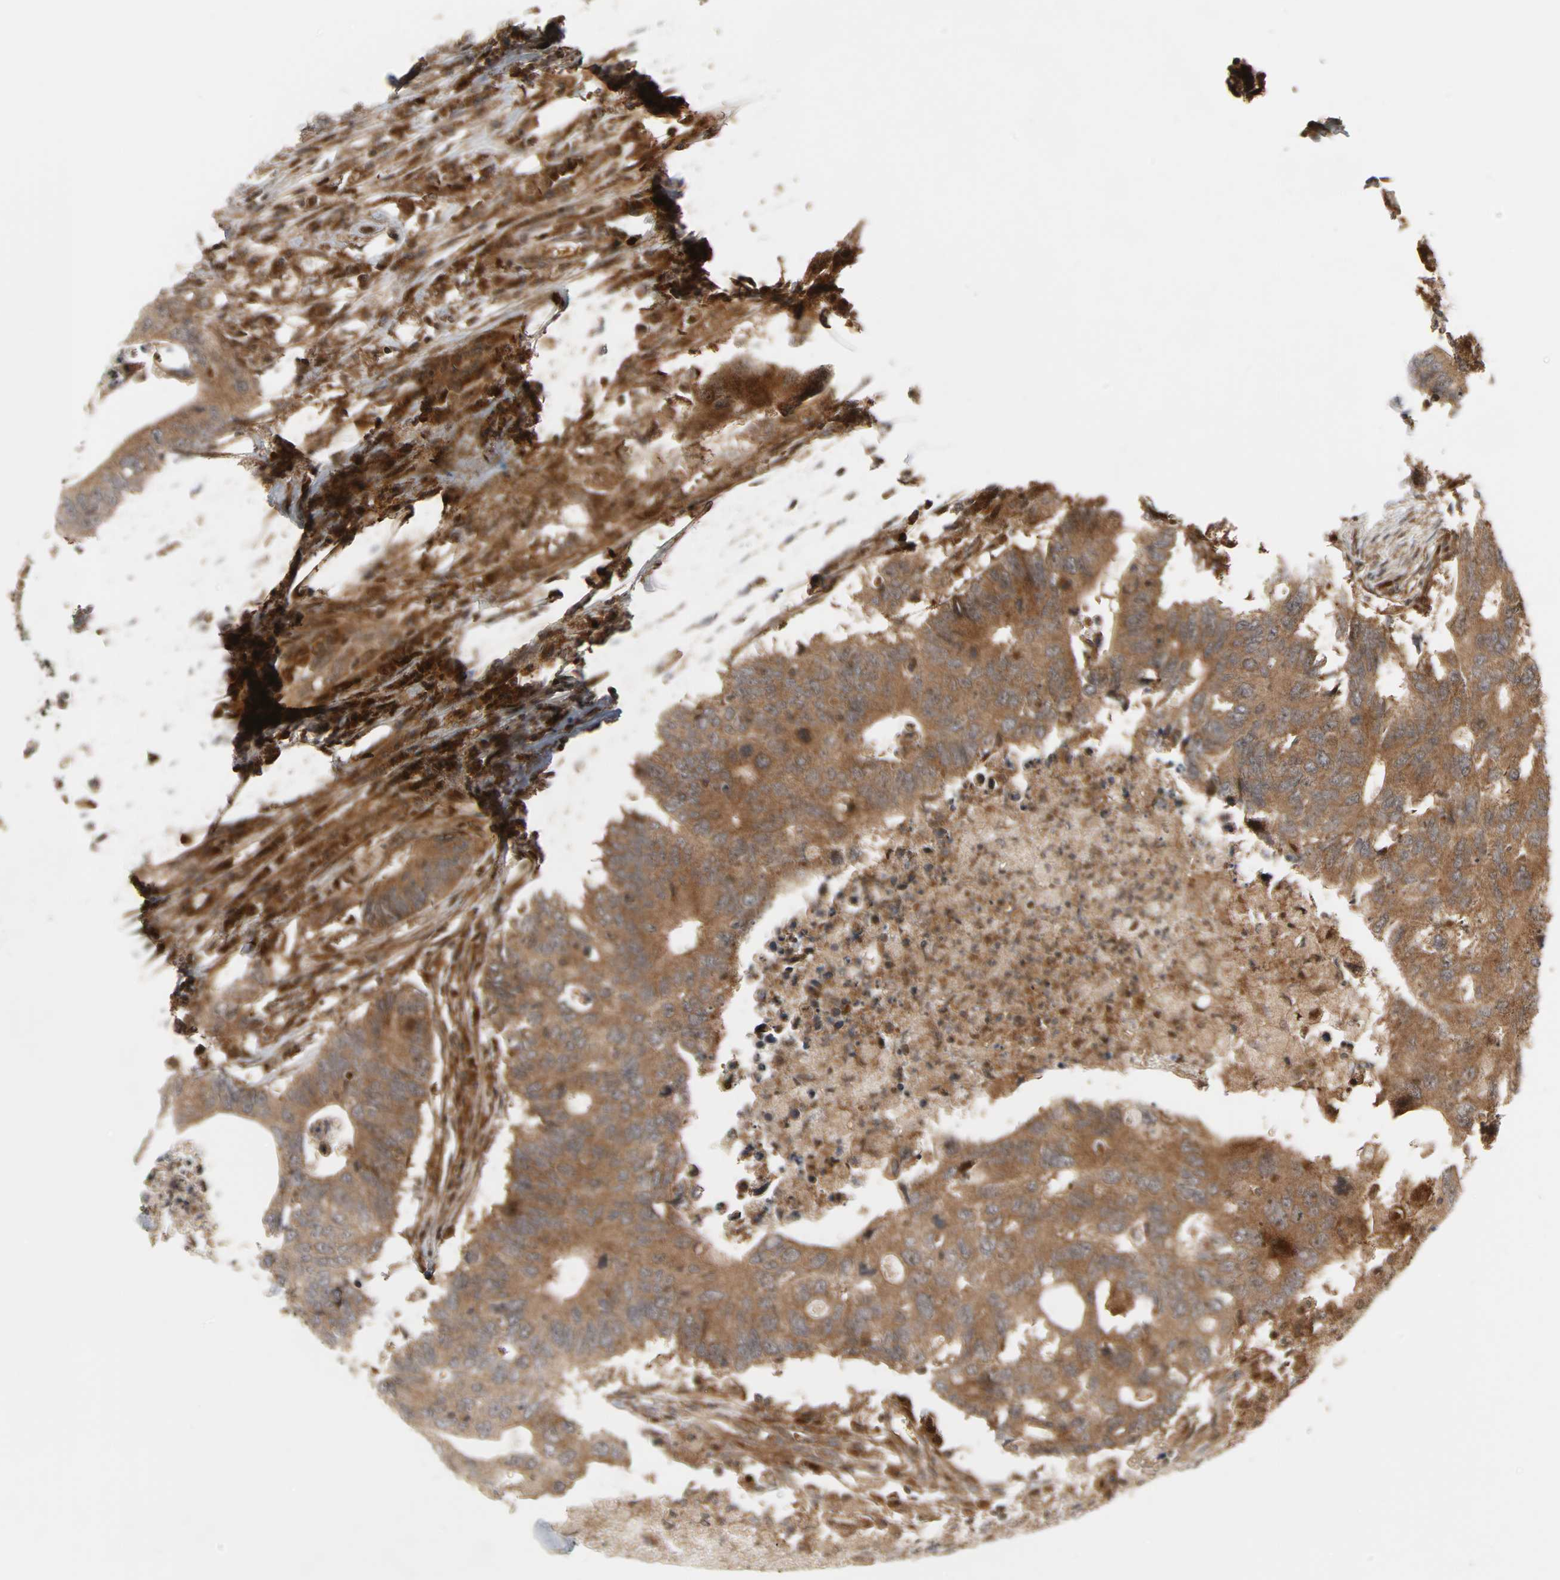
{"staining": {"intensity": "moderate", "quantity": ">75%", "location": "cytoplasmic/membranous"}, "tissue": "colorectal cancer", "cell_type": "Tumor cells", "image_type": "cancer", "snomed": [{"axis": "morphology", "description": "Adenocarcinoma, NOS"}, {"axis": "topography", "description": "Colon"}], "caption": "Colorectal cancer (adenocarcinoma) stained with DAB (3,3'-diaminobenzidine) immunohistochemistry (IHC) reveals medium levels of moderate cytoplasmic/membranous positivity in approximately >75% of tumor cells.", "gene": "CHUK", "patient": {"sex": "male", "age": 71}}